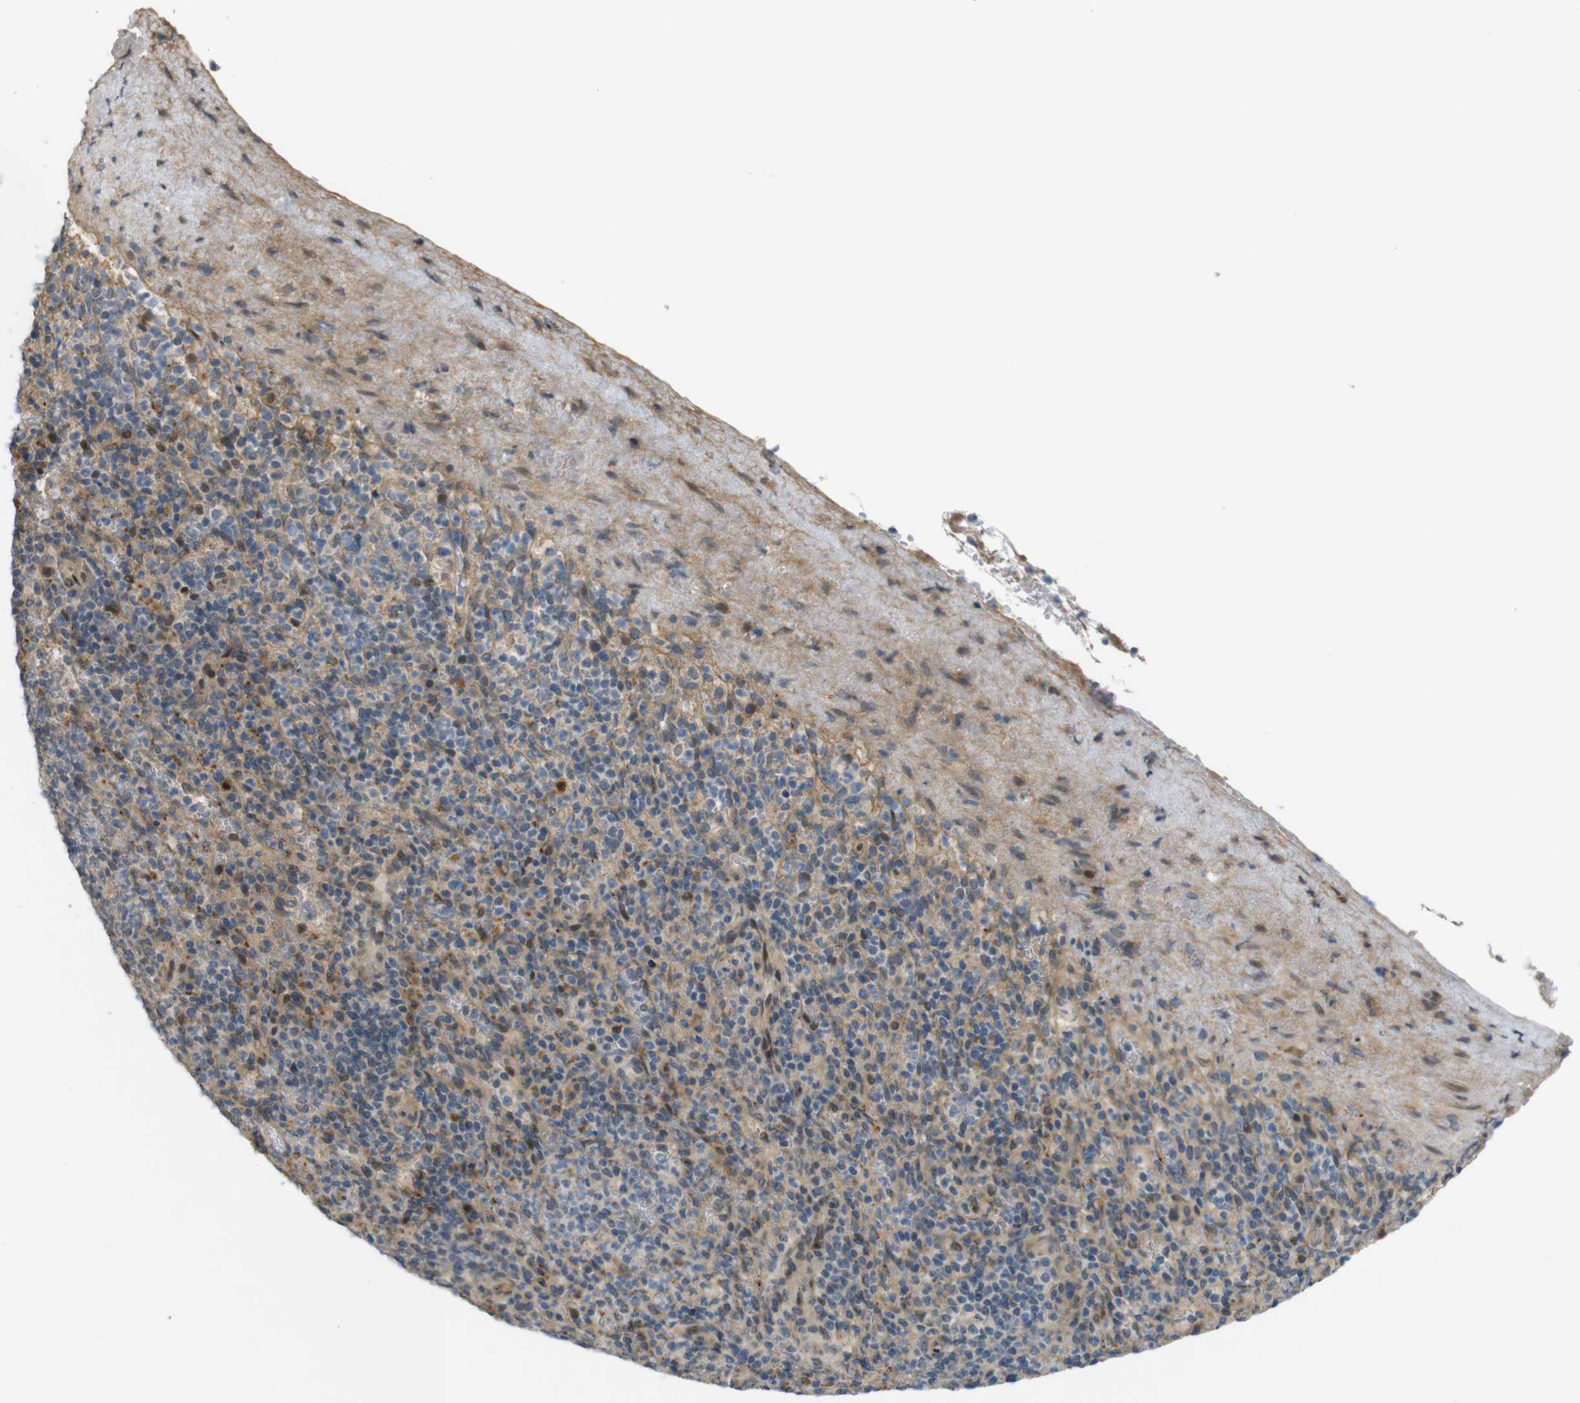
{"staining": {"intensity": "moderate", "quantity": "25%-75%", "location": "cytoplasmic/membranous"}, "tissue": "spleen", "cell_type": "Cells in red pulp", "image_type": "normal", "snomed": [{"axis": "morphology", "description": "Normal tissue, NOS"}, {"axis": "topography", "description": "Spleen"}], "caption": "Cells in red pulp reveal moderate cytoplasmic/membranous positivity in approximately 25%-75% of cells in unremarkable spleen. The staining is performed using DAB (3,3'-diaminobenzidine) brown chromogen to label protein expression. The nuclei are counter-stained blue using hematoxylin.", "gene": "TSPAN9", "patient": {"sex": "female", "age": 74}}